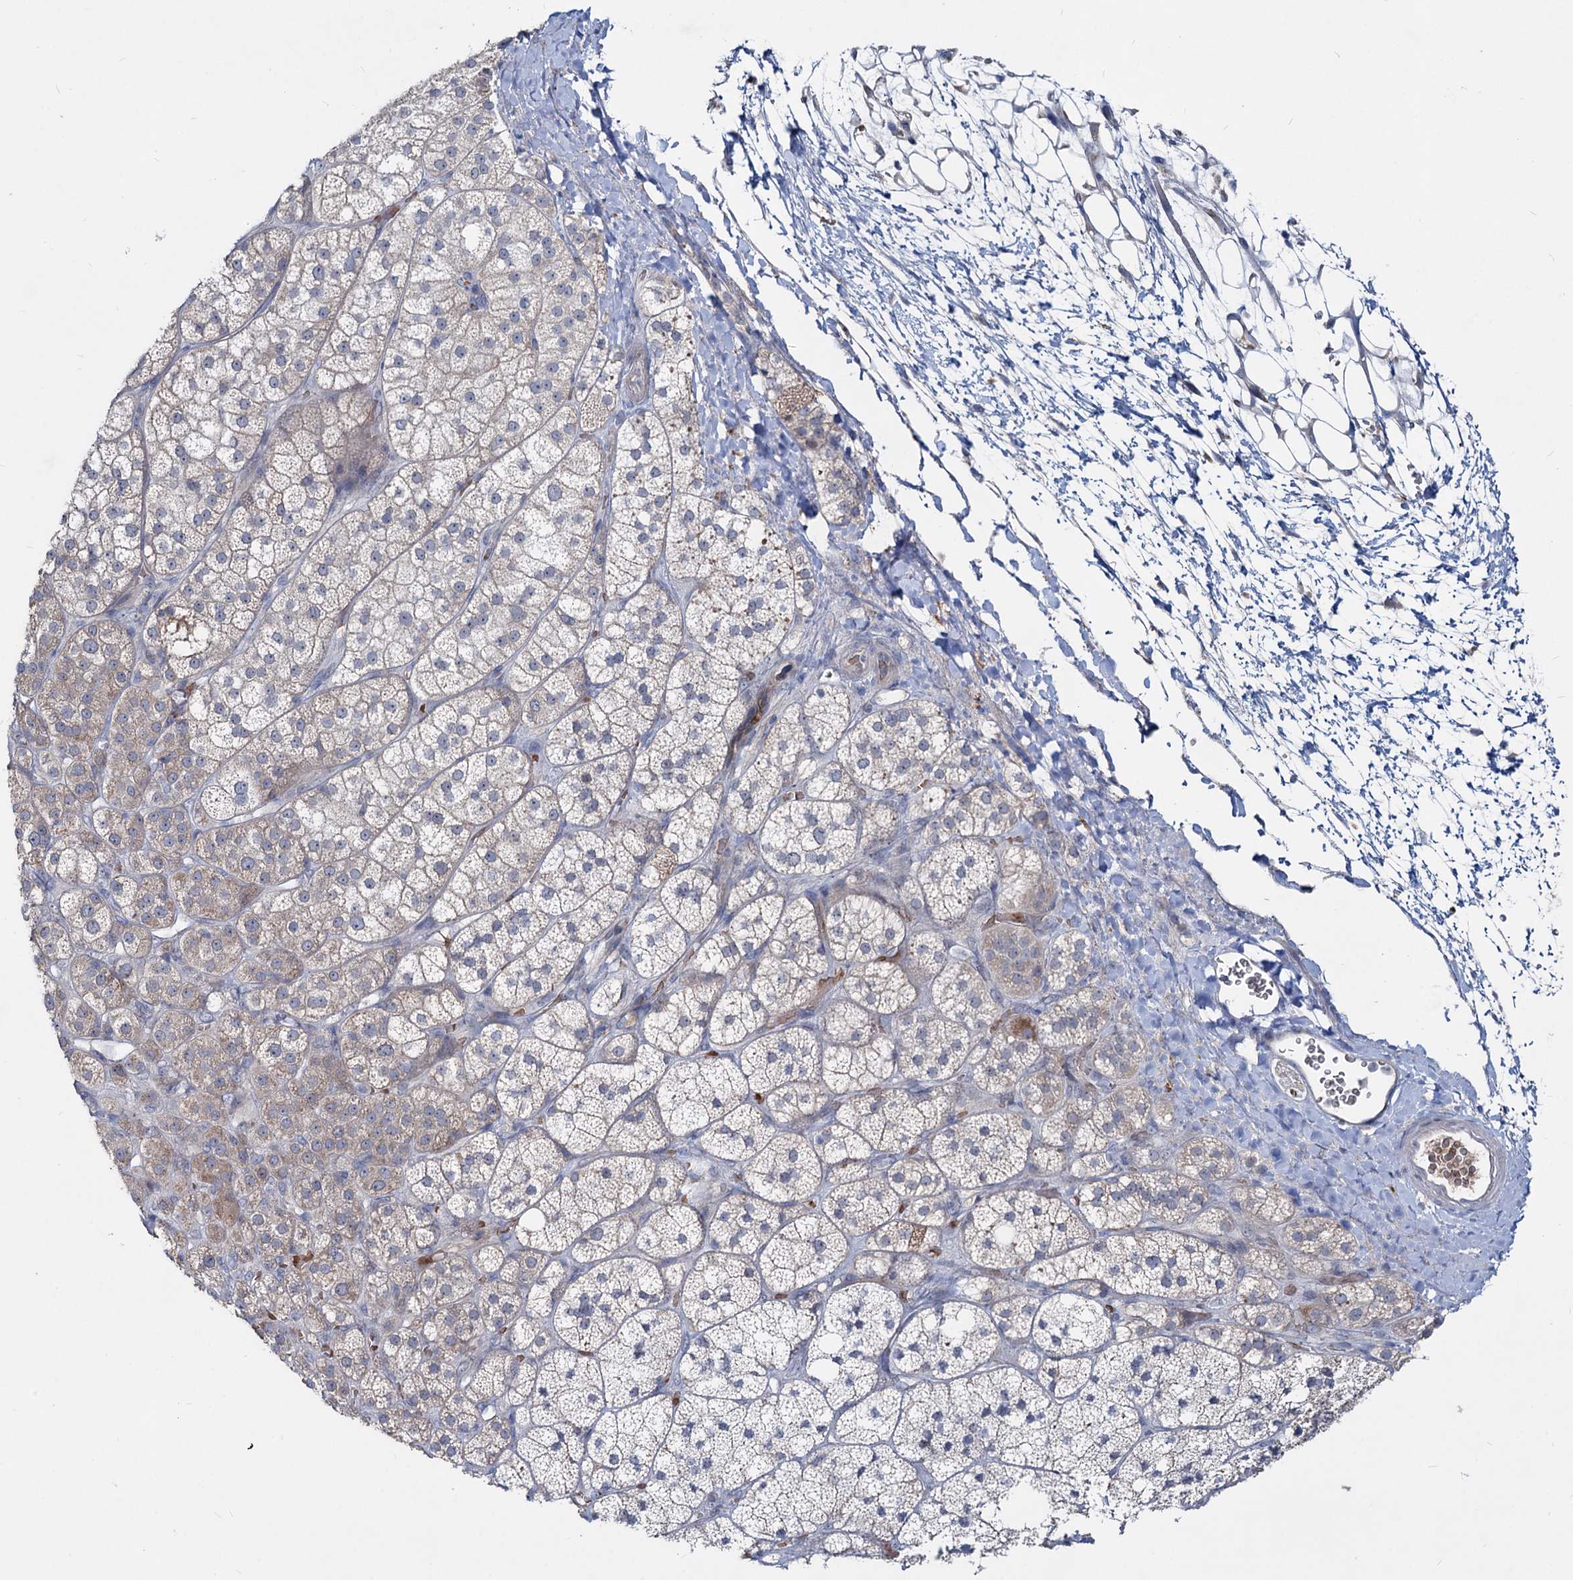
{"staining": {"intensity": "strong", "quantity": "25%-75%", "location": "cytoplasmic/membranous"}, "tissue": "adrenal gland", "cell_type": "Glandular cells", "image_type": "normal", "snomed": [{"axis": "morphology", "description": "Normal tissue, NOS"}, {"axis": "topography", "description": "Adrenal gland"}], "caption": "Protein staining shows strong cytoplasmic/membranous expression in approximately 25%-75% of glandular cells in benign adrenal gland. (IHC, brightfield microscopy, high magnification).", "gene": "RNF6", "patient": {"sex": "male", "age": 61}}